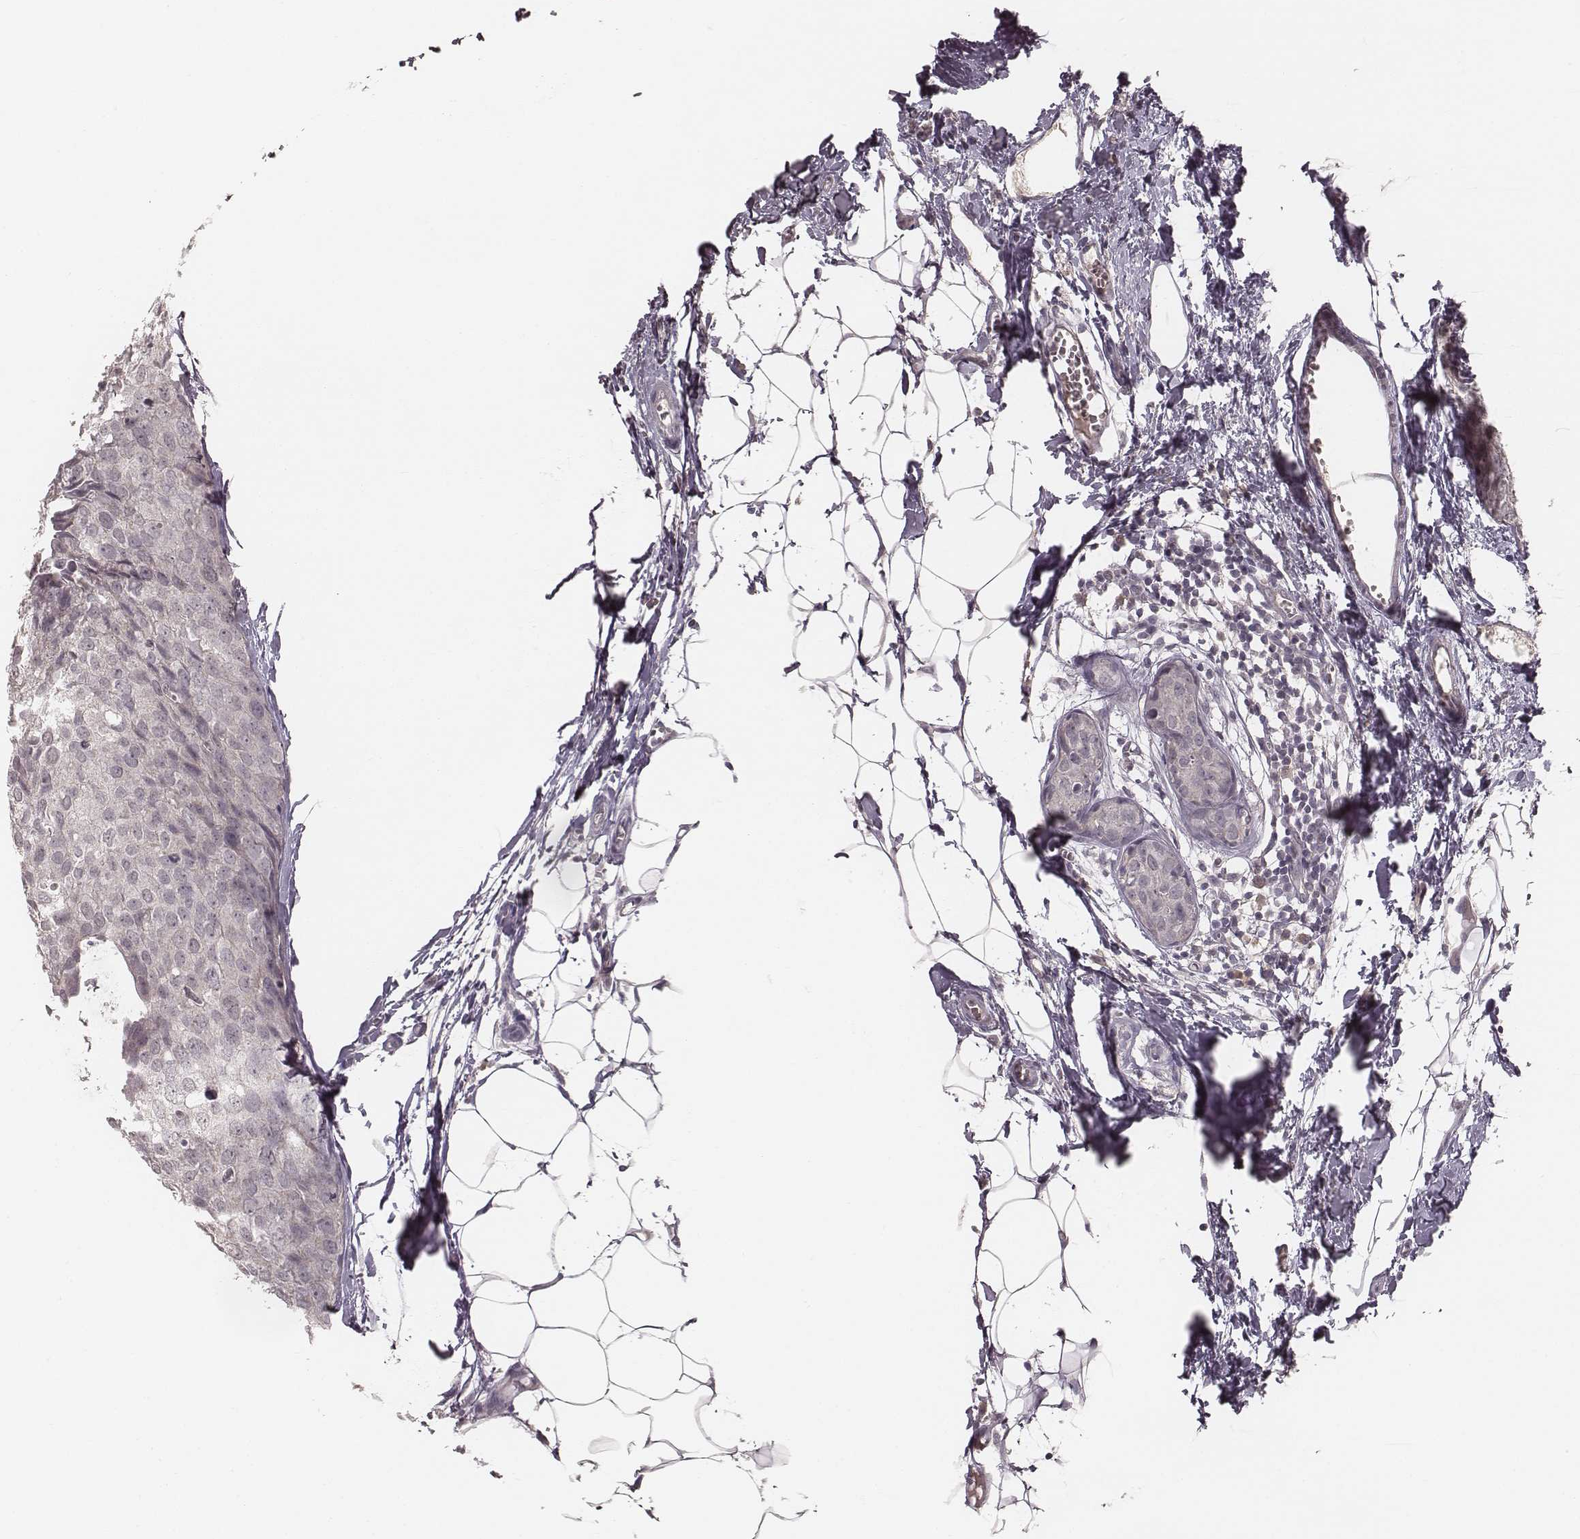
{"staining": {"intensity": "negative", "quantity": "none", "location": "none"}, "tissue": "breast cancer", "cell_type": "Tumor cells", "image_type": "cancer", "snomed": [{"axis": "morphology", "description": "Duct carcinoma"}, {"axis": "topography", "description": "Breast"}], "caption": "Tumor cells are negative for brown protein staining in breast cancer (invasive ductal carcinoma).", "gene": "LY6K", "patient": {"sex": "female", "age": 38}}